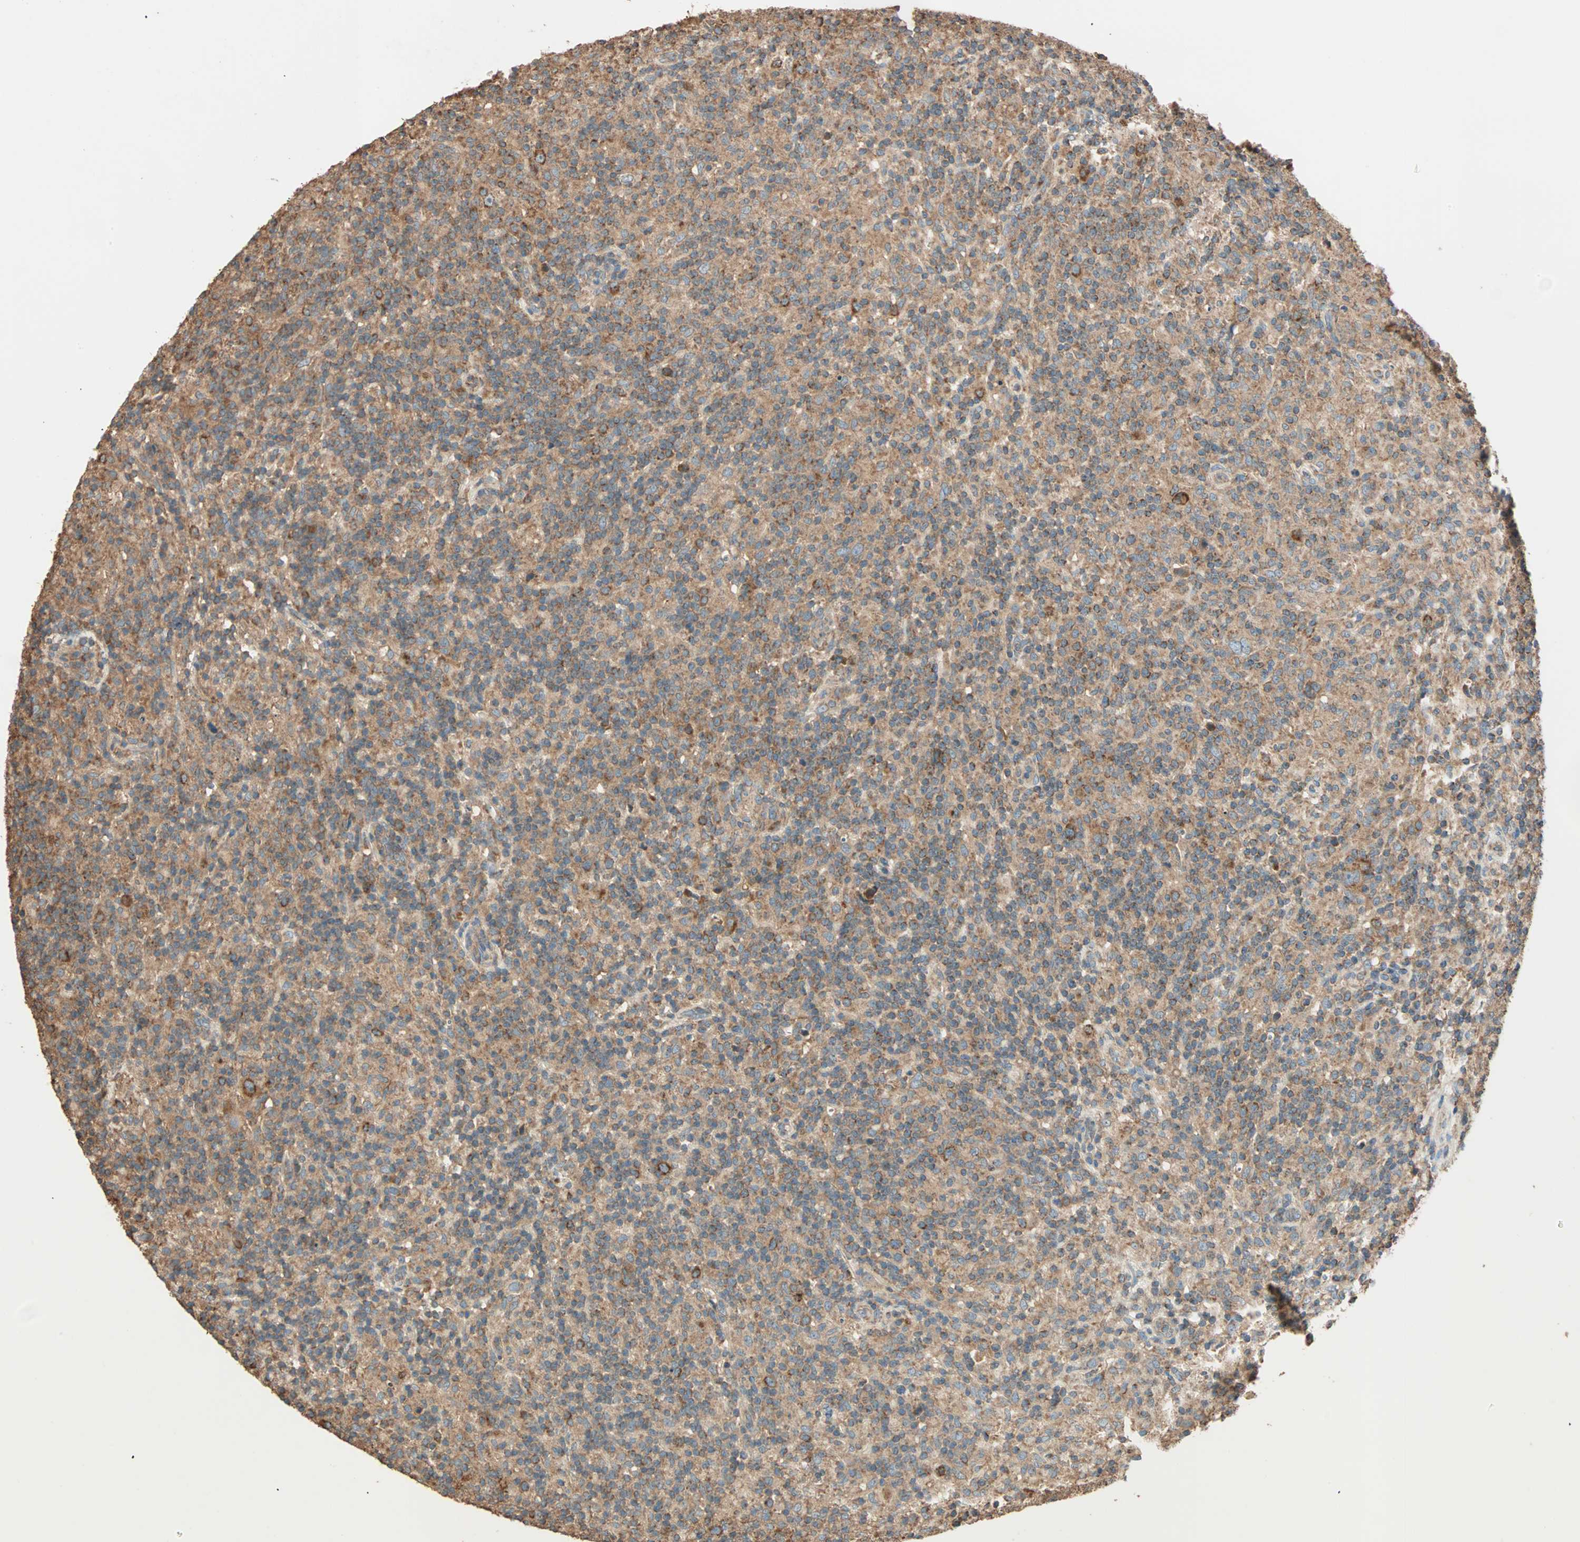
{"staining": {"intensity": "strong", "quantity": ">75%", "location": "cytoplasmic/membranous"}, "tissue": "lymphoma", "cell_type": "Tumor cells", "image_type": "cancer", "snomed": [{"axis": "morphology", "description": "Hodgkin's disease, NOS"}, {"axis": "topography", "description": "Lymph node"}], "caption": "This is an image of immunohistochemistry staining of lymphoma, which shows strong positivity in the cytoplasmic/membranous of tumor cells.", "gene": "EIF4G2", "patient": {"sex": "male", "age": 70}}